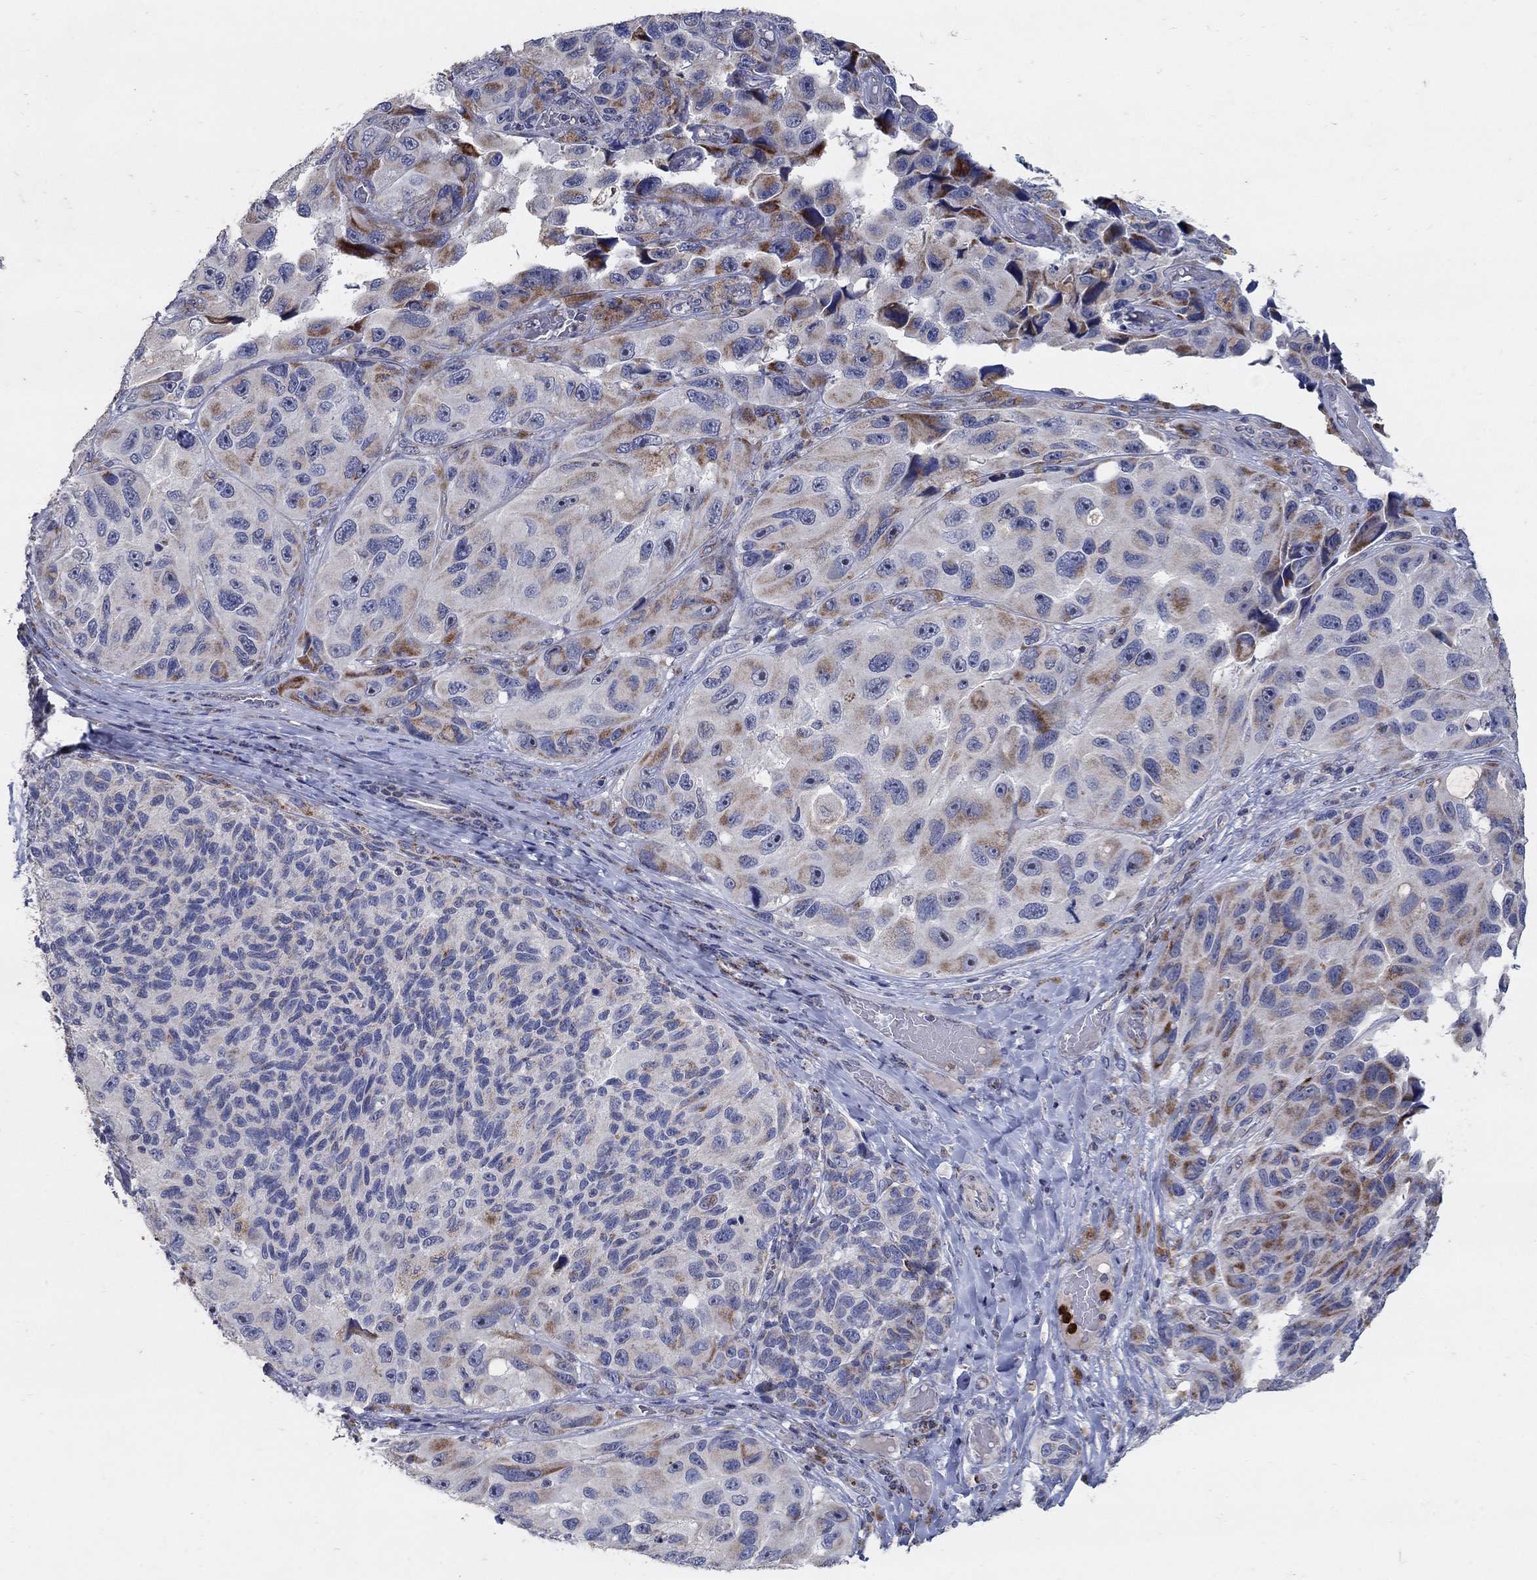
{"staining": {"intensity": "moderate", "quantity": "<25%", "location": "cytoplasmic/membranous"}, "tissue": "melanoma", "cell_type": "Tumor cells", "image_type": "cancer", "snomed": [{"axis": "morphology", "description": "Malignant melanoma, NOS"}, {"axis": "topography", "description": "Skin"}], "caption": "An IHC photomicrograph of tumor tissue is shown. Protein staining in brown highlights moderate cytoplasmic/membranous positivity in malignant melanoma within tumor cells. (IHC, brightfield microscopy, high magnification).", "gene": "HMX2", "patient": {"sex": "female", "age": 73}}